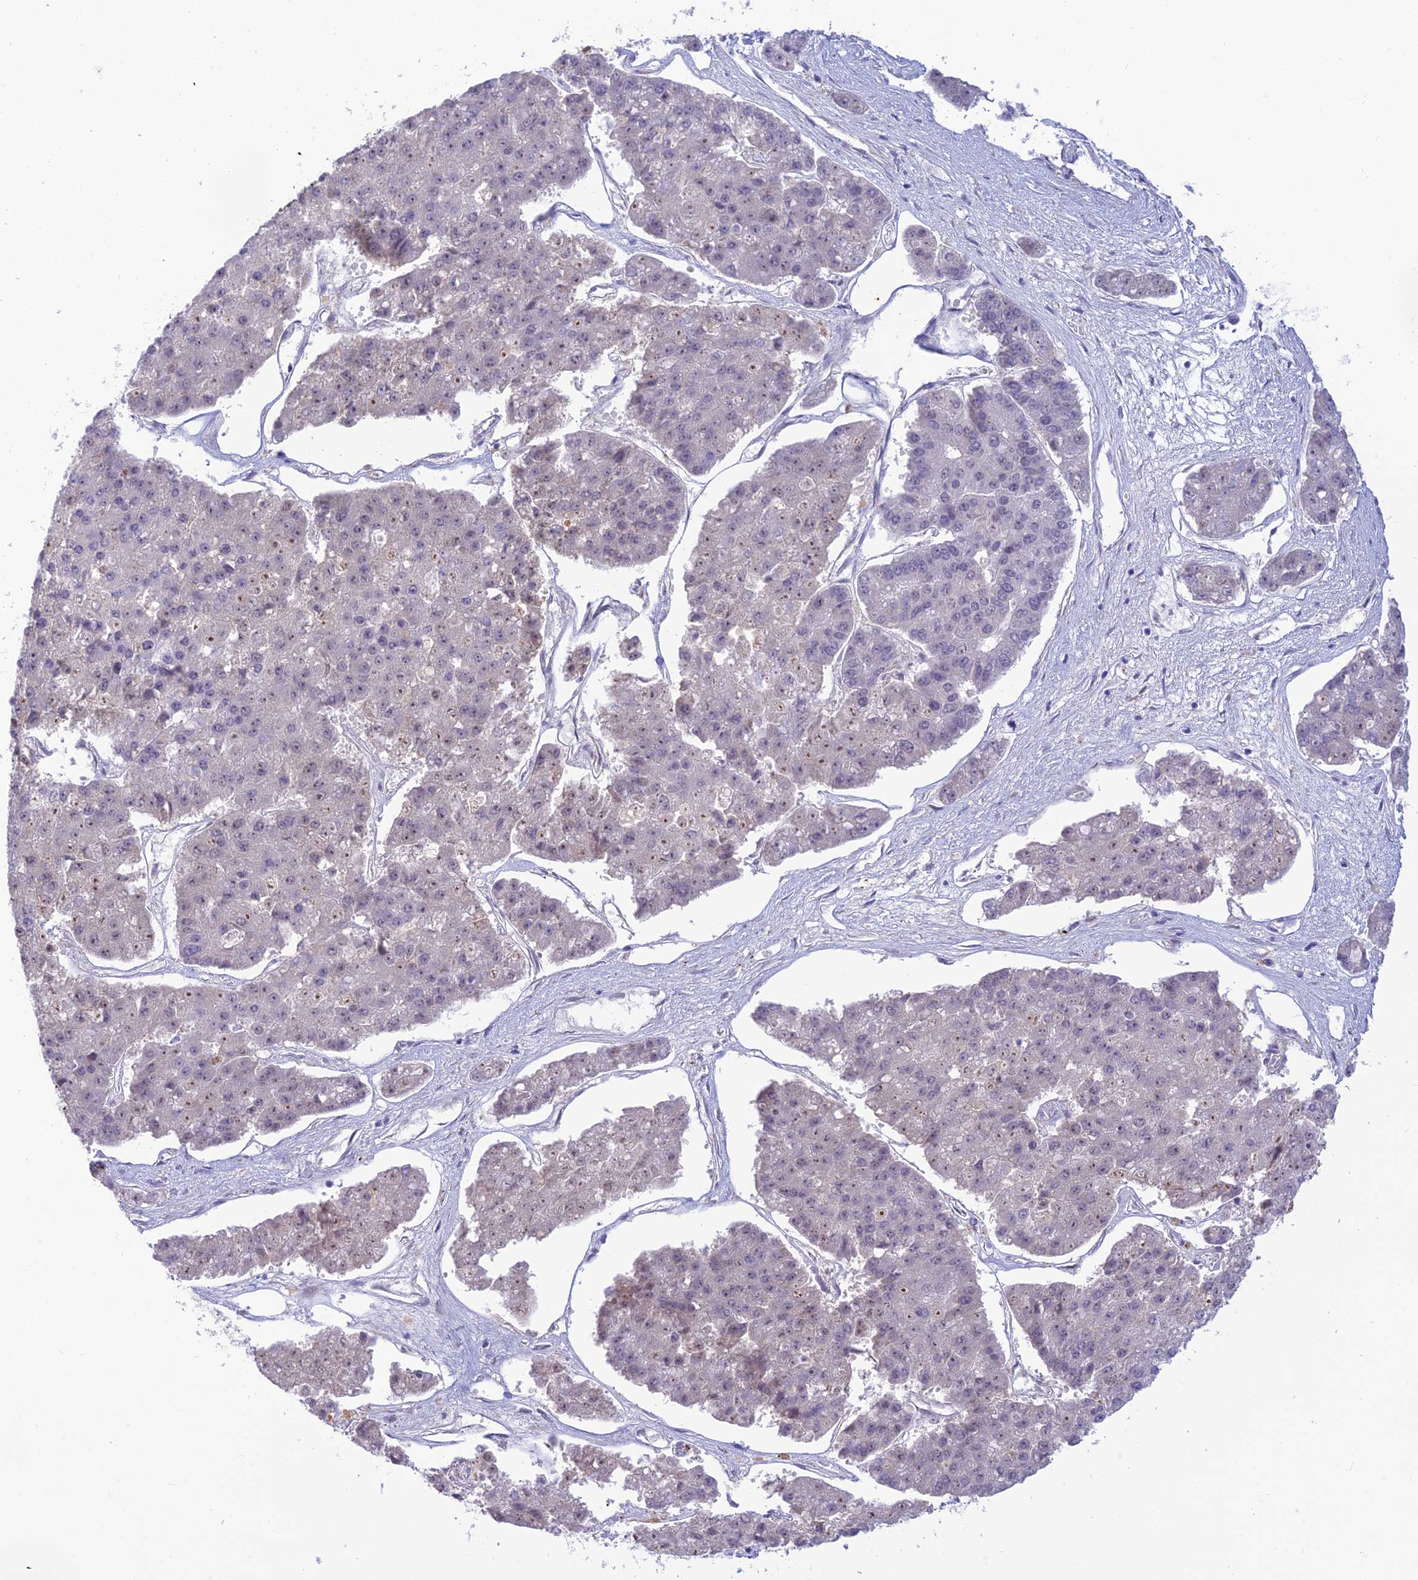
{"staining": {"intensity": "negative", "quantity": "none", "location": "none"}, "tissue": "pancreatic cancer", "cell_type": "Tumor cells", "image_type": "cancer", "snomed": [{"axis": "morphology", "description": "Adenocarcinoma, NOS"}, {"axis": "topography", "description": "Pancreas"}], "caption": "High power microscopy histopathology image of an immunohistochemistry (IHC) image of pancreatic adenocarcinoma, revealing no significant staining in tumor cells. (Immunohistochemistry (ihc), brightfield microscopy, high magnification).", "gene": "ASPDH", "patient": {"sex": "male", "age": 50}}